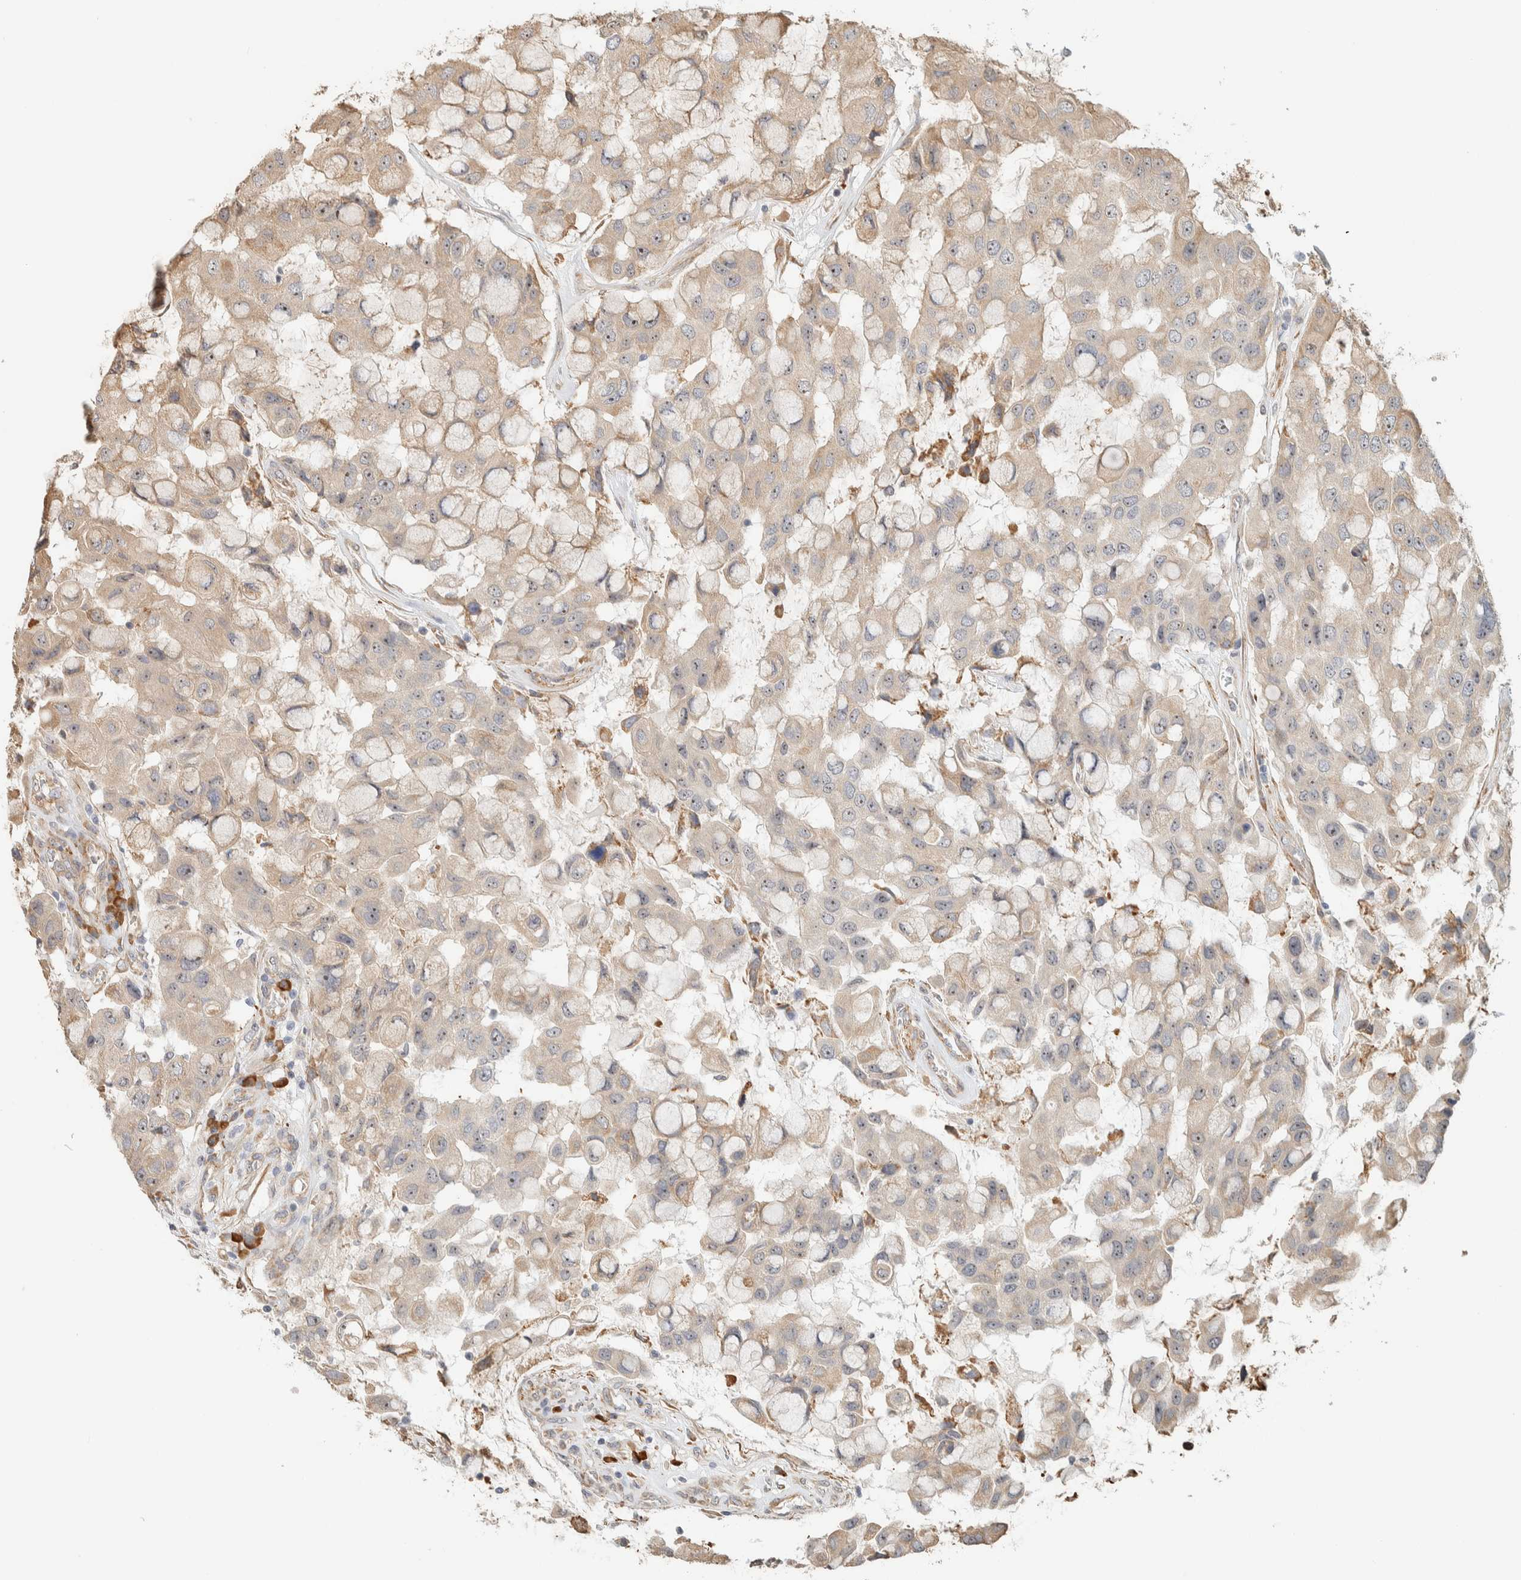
{"staining": {"intensity": "weak", "quantity": "25%-75%", "location": "cytoplasmic/membranous"}, "tissue": "breast cancer", "cell_type": "Tumor cells", "image_type": "cancer", "snomed": [{"axis": "morphology", "description": "Duct carcinoma"}, {"axis": "topography", "description": "Breast"}], "caption": "Immunohistochemical staining of human infiltrating ductal carcinoma (breast) shows weak cytoplasmic/membranous protein positivity in approximately 25%-75% of tumor cells.", "gene": "KLHL40", "patient": {"sex": "female", "age": 27}}